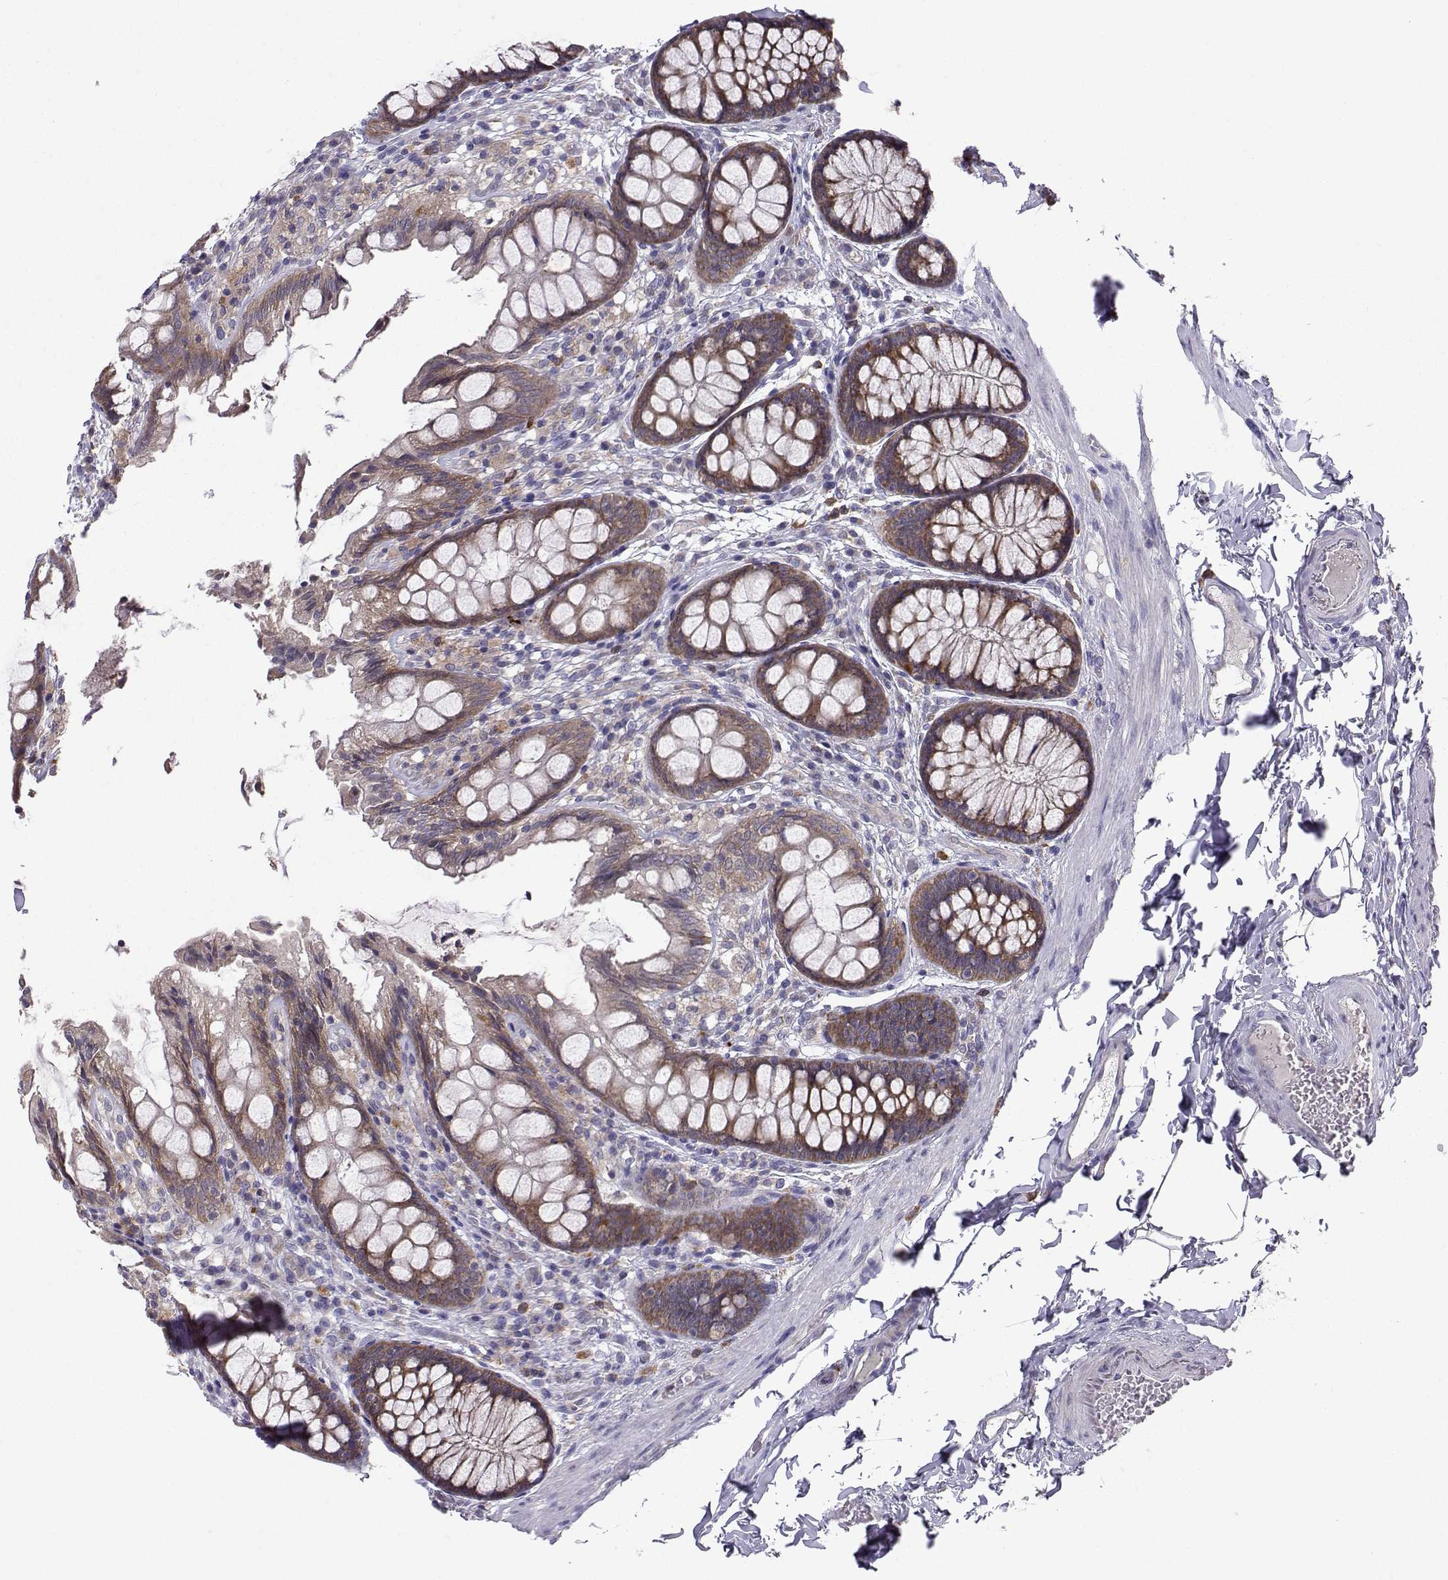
{"staining": {"intensity": "negative", "quantity": "none", "location": "none"}, "tissue": "colon", "cell_type": "Endothelial cells", "image_type": "normal", "snomed": [{"axis": "morphology", "description": "Normal tissue, NOS"}, {"axis": "topography", "description": "Colon"}], "caption": "Immunohistochemistry histopathology image of unremarkable colon: colon stained with DAB reveals no significant protein expression in endothelial cells. Brightfield microscopy of IHC stained with DAB (3,3'-diaminobenzidine) (brown) and hematoxylin (blue), captured at high magnification.", "gene": "STXBP5", "patient": {"sex": "female", "age": 86}}